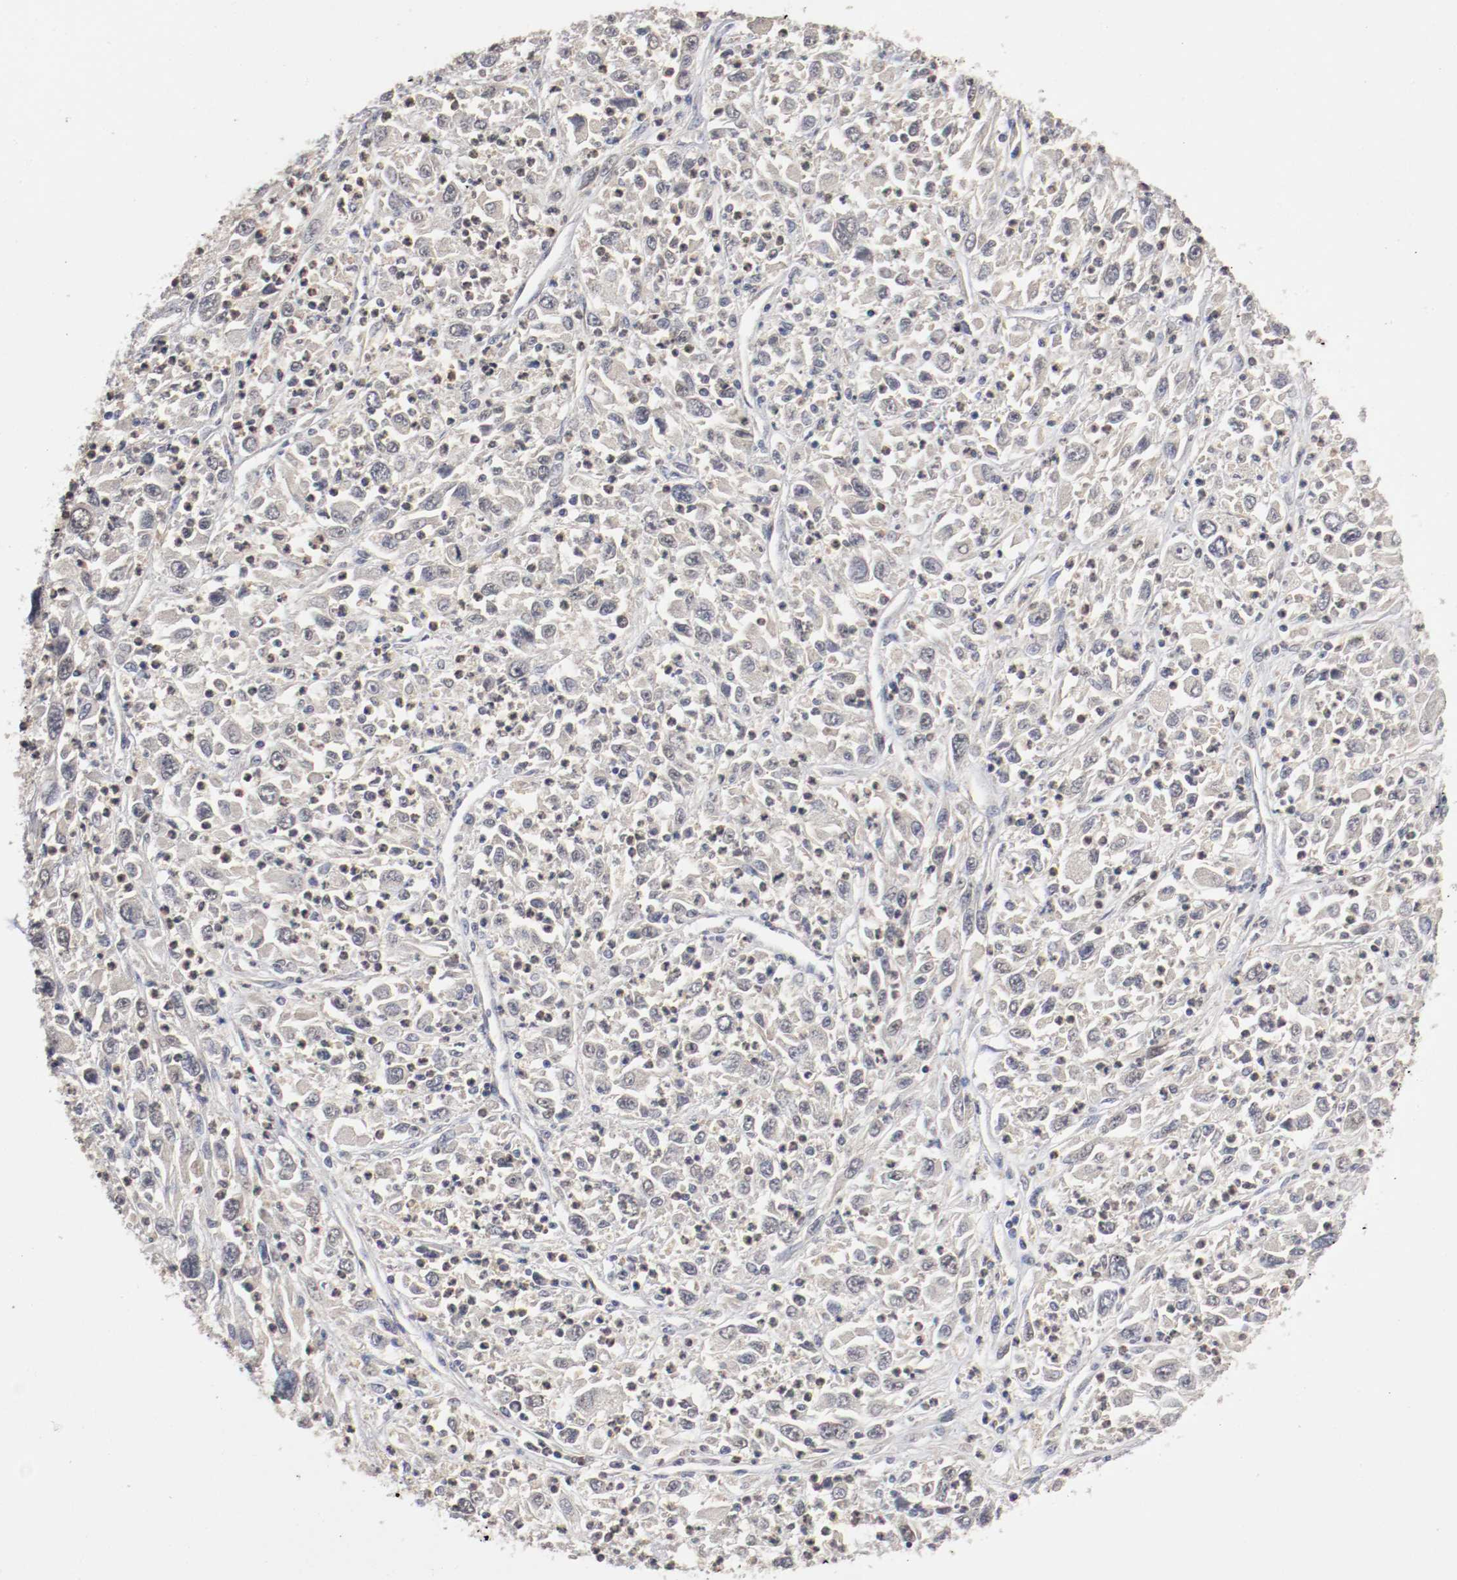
{"staining": {"intensity": "weak", "quantity": "25%-75%", "location": "cytoplasmic/membranous"}, "tissue": "melanoma", "cell_type": "Tumor cells", "image_type": "cancer", "snomed": [{"axis": "morphology", "description": "Malignant melanoma, Metastatic site"}, {"axis": "topography", "description": "Skin"}], "caption": "Immunohistochemistry (IHC) photomicrograph of human melanoma stained for a protein (brown), which reveals low levels of weak cytoplasmic/membranous positivity in approximately 25%-75% of tumor cells.", "gene": "TNFRSF1B", "patient": {"sex": "female", "age": 56}}